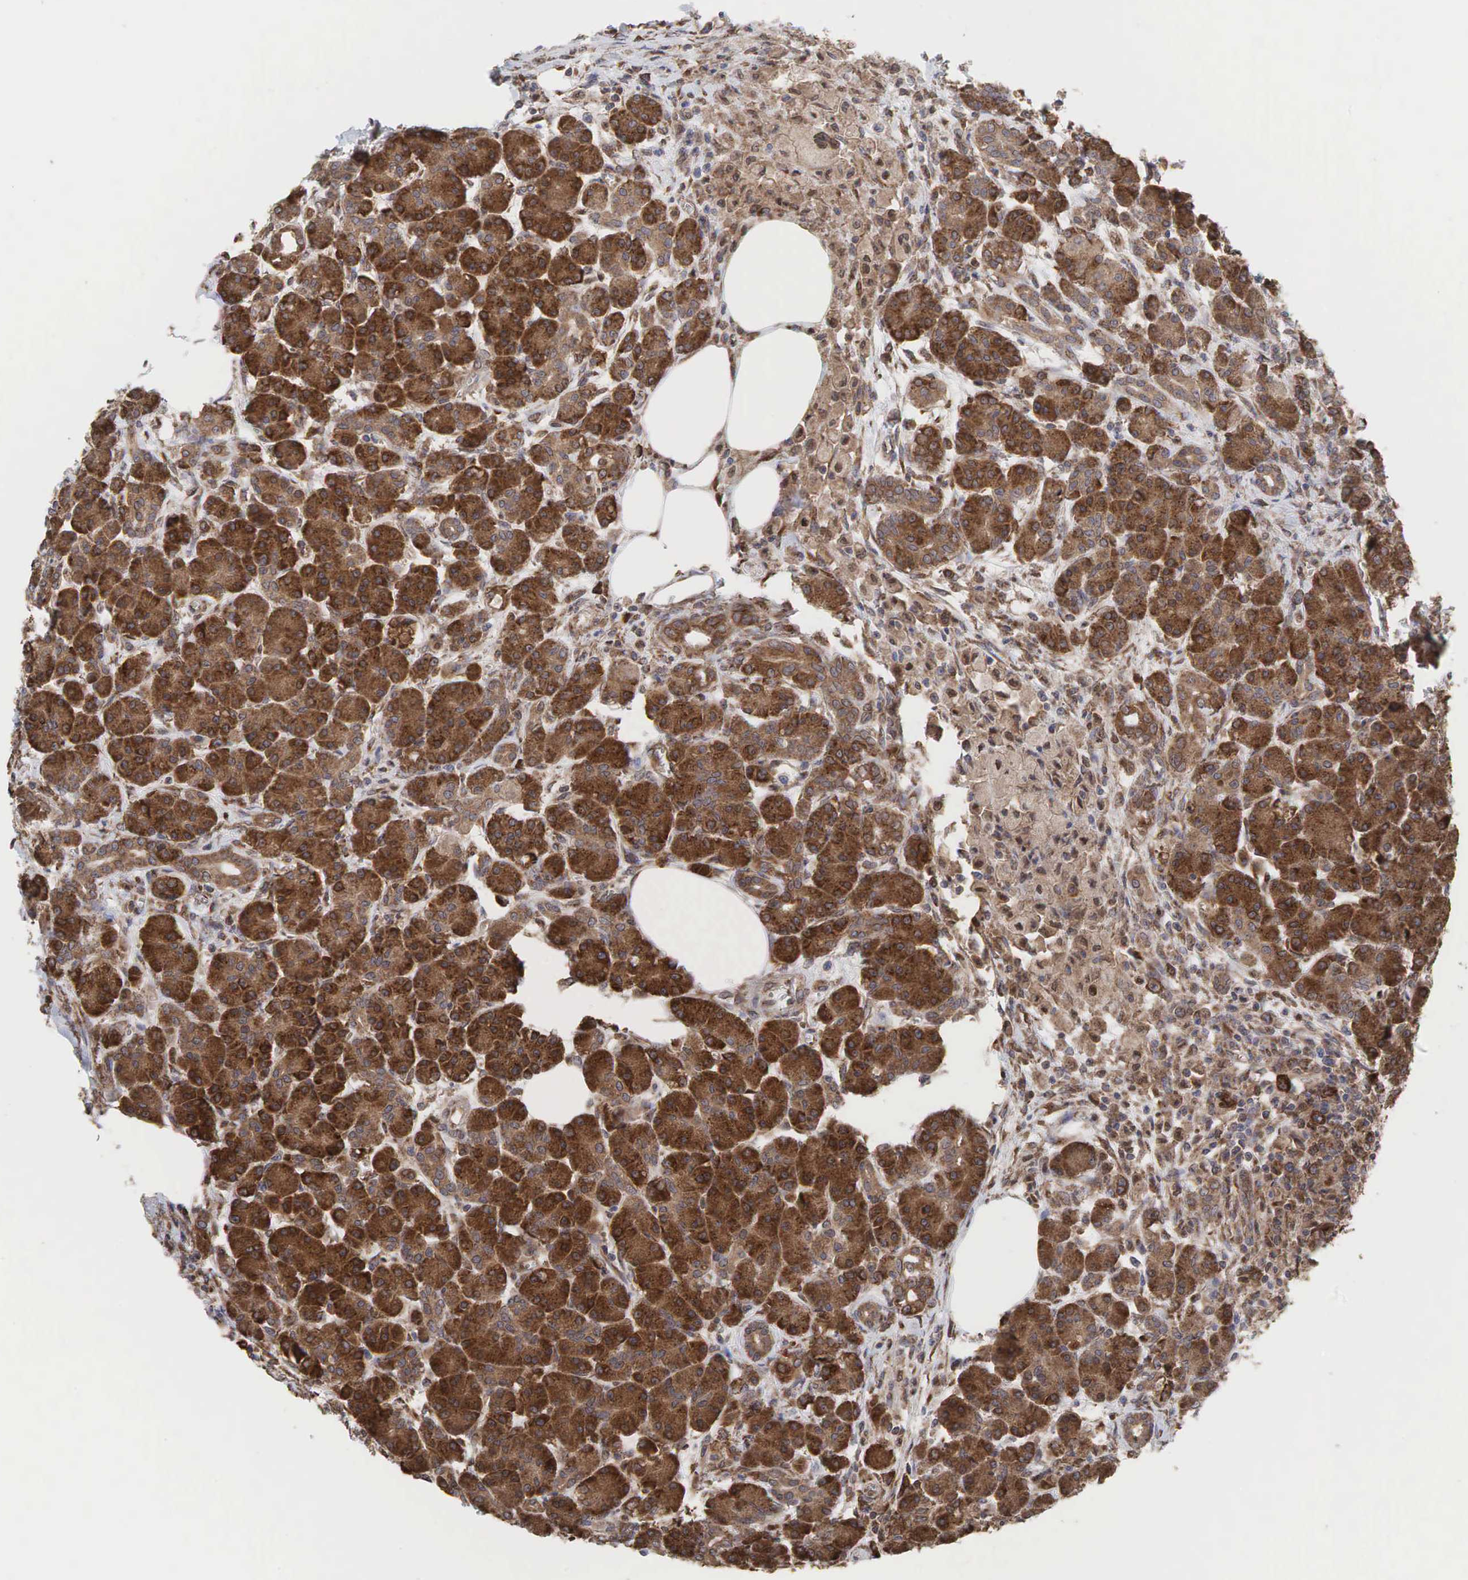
{"staining": {"intensity": "strong", "quantity": ">75%", "location": "cytoplasmic/membranous"}, "tissue": "pancreas", "cell_type": "Exocrine glandular cells", "image_type": "normal", "snomed": [{"axis": "morphology", "description": "Normal tissue, NOS"}, {"axis": "topography", "description": "Pancreas"}], "caption": "This histopathology image shows immunohistochemistry staining of normal human pancreas, with high strong cytoplasmic/membranous positivity in approximately >75% of exocrine glandular cells.", "gene": "PABPC5", "patient": {"sex": "female", "age": 73}}